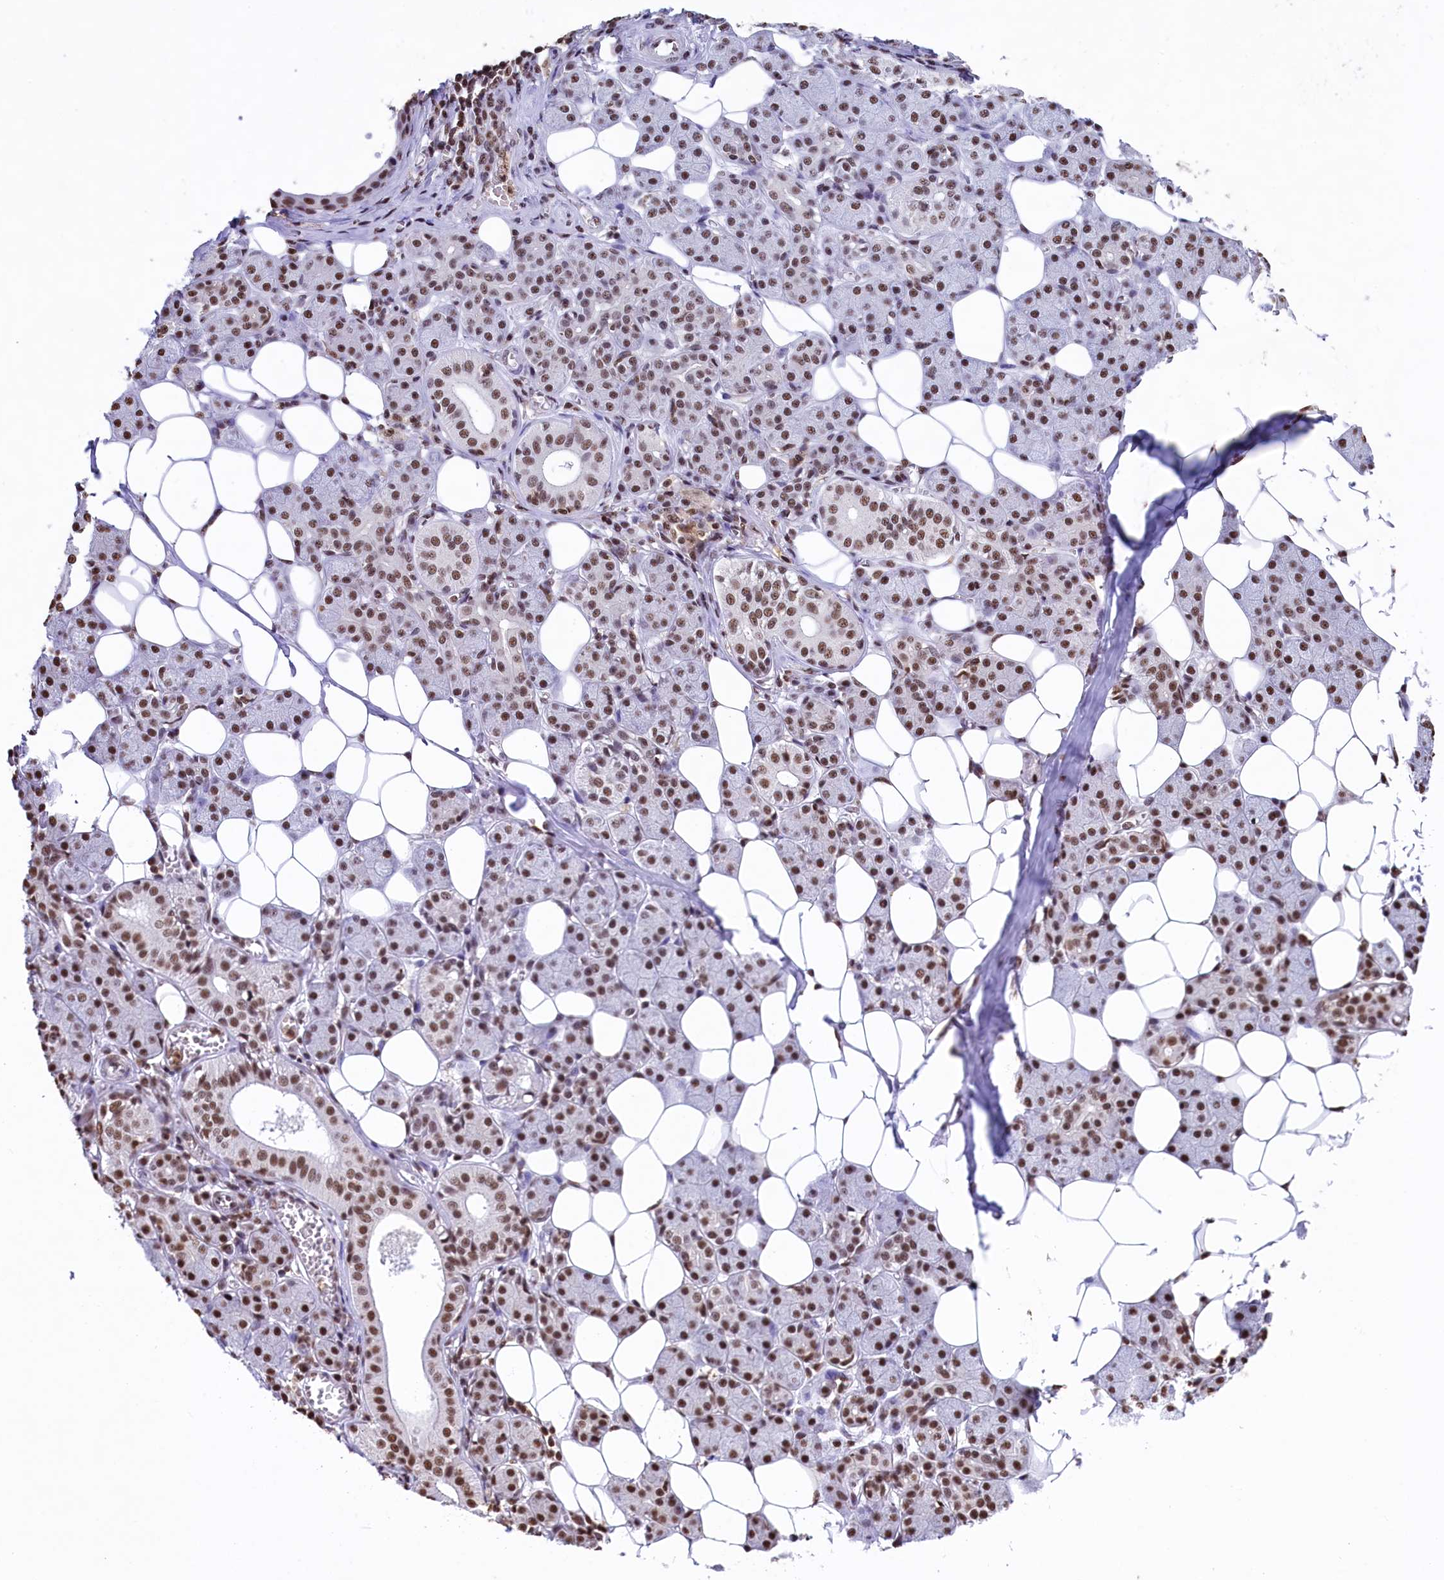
{"staining": {"intensity": "moderate", "quantity": ">75%", "location": "nuclear"}, "tissue": "salivary gland", "cell_type": "Glandular cells", "image_type": "normal", "snomed": [{"axis": "morphology", "description": "Normal tissue, NOS"}, {"axis": "topography", "description": "Salivary gland"}], "caption": "The image demonstrates a brown stain indicating the presence of a protein in the nuclear of glandular cells in salivary gland.", "gene": "SNRPD2", "patient": {"sex": "female", "age": 33}}